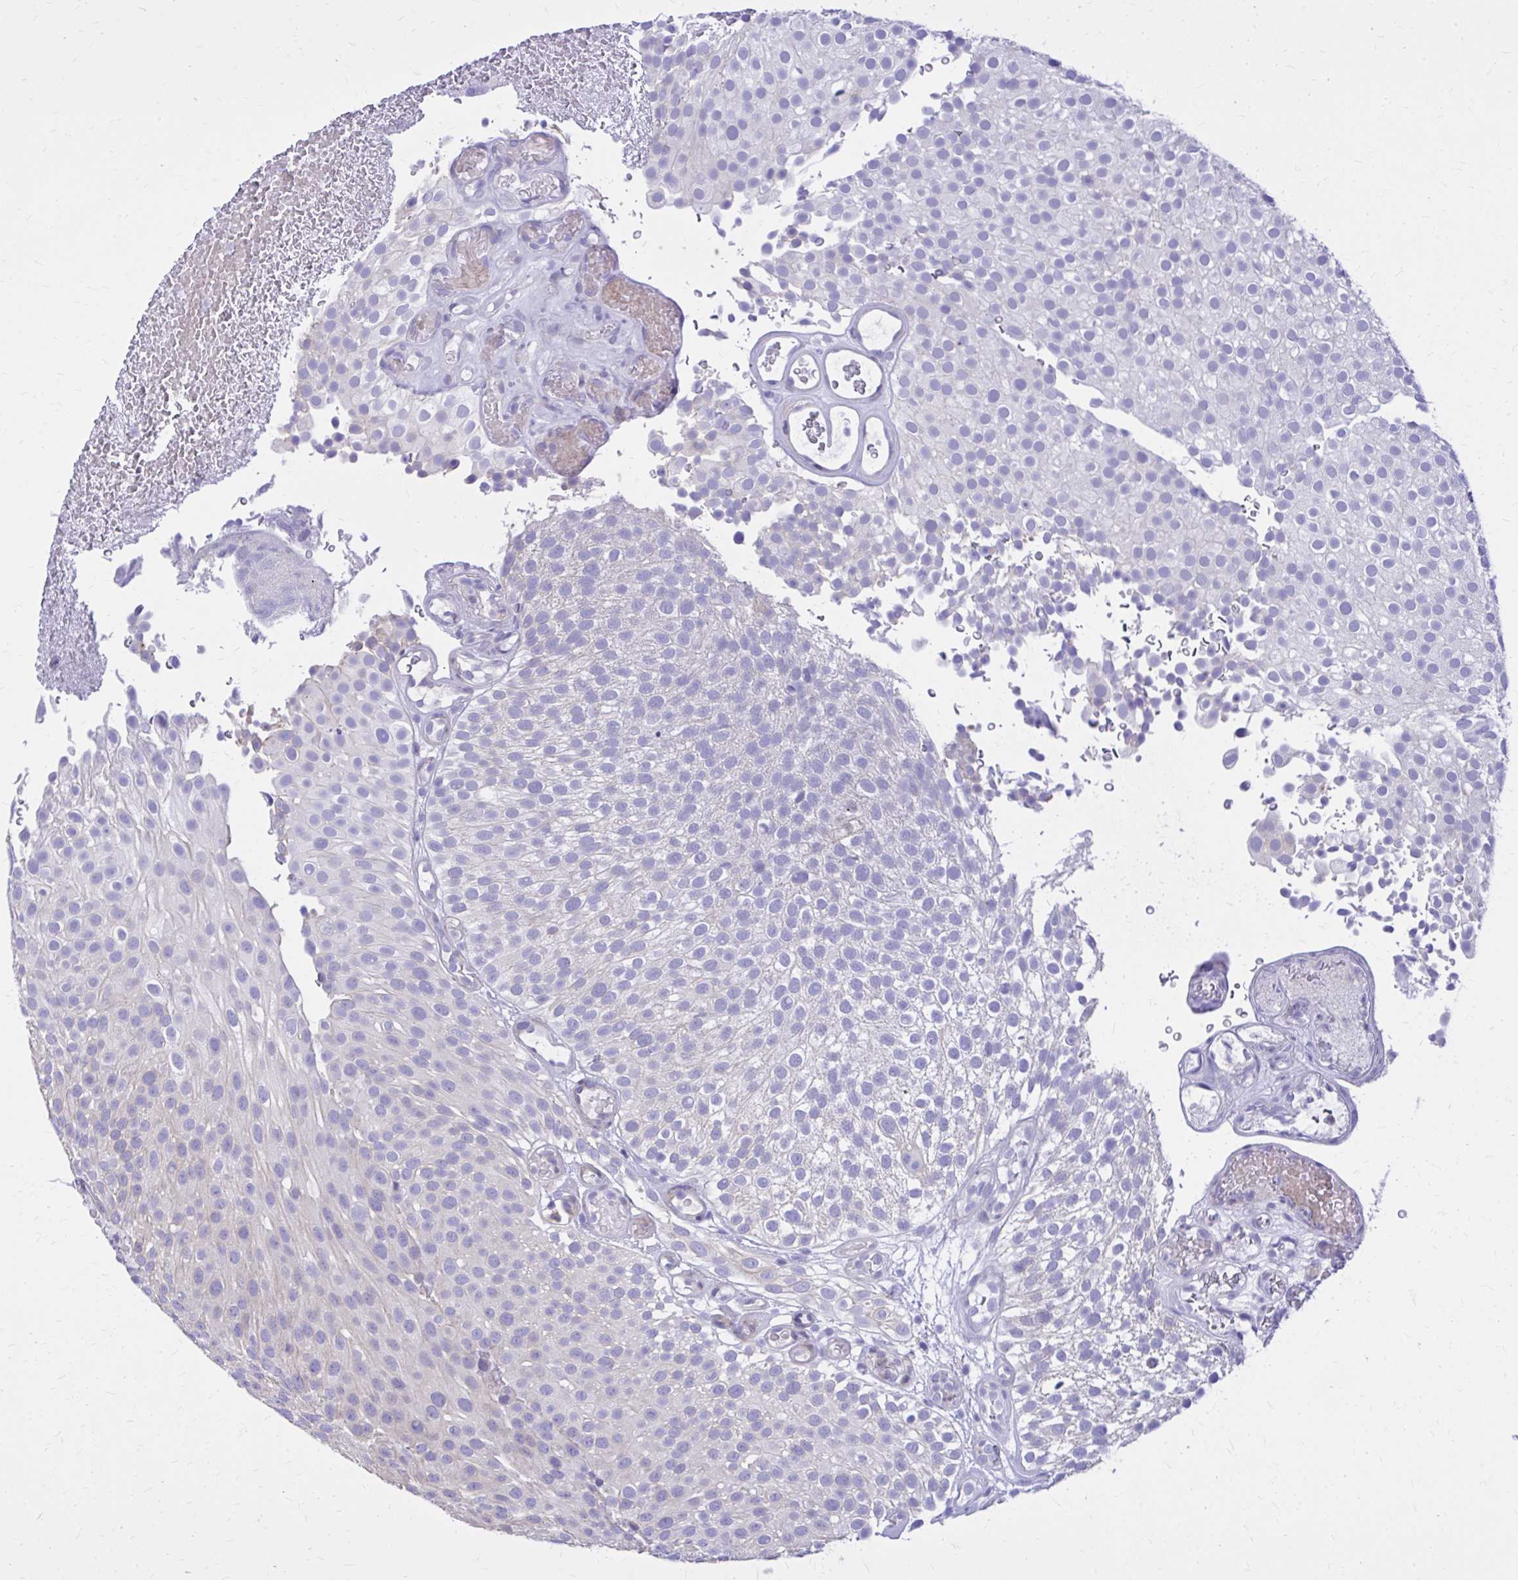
{"staining": {"intensity": "negative", "quantity": "none", "location": "none"}, "tissue": "urothelial cancer", "cell_type": "Tumor cells", "image_type": "cancer", "snomed": [{"axis": "morphology", "description": "Urothelial carcinoma, Low grade"}, {"axis": "topography", "description": "Urinary bladder"}], "caption": "Immunohistochemistry of human urothelial carcinoma (low-grade) displays no positivity in tumor cells. The staining was performed using DAB to visualize the protein expression in brown, while the nuclei were stained in blue with hematoxylin (Magnification: 20x).", "gene": "ADAMTSL1", "patient": {"sex": "male", "age": 78}}